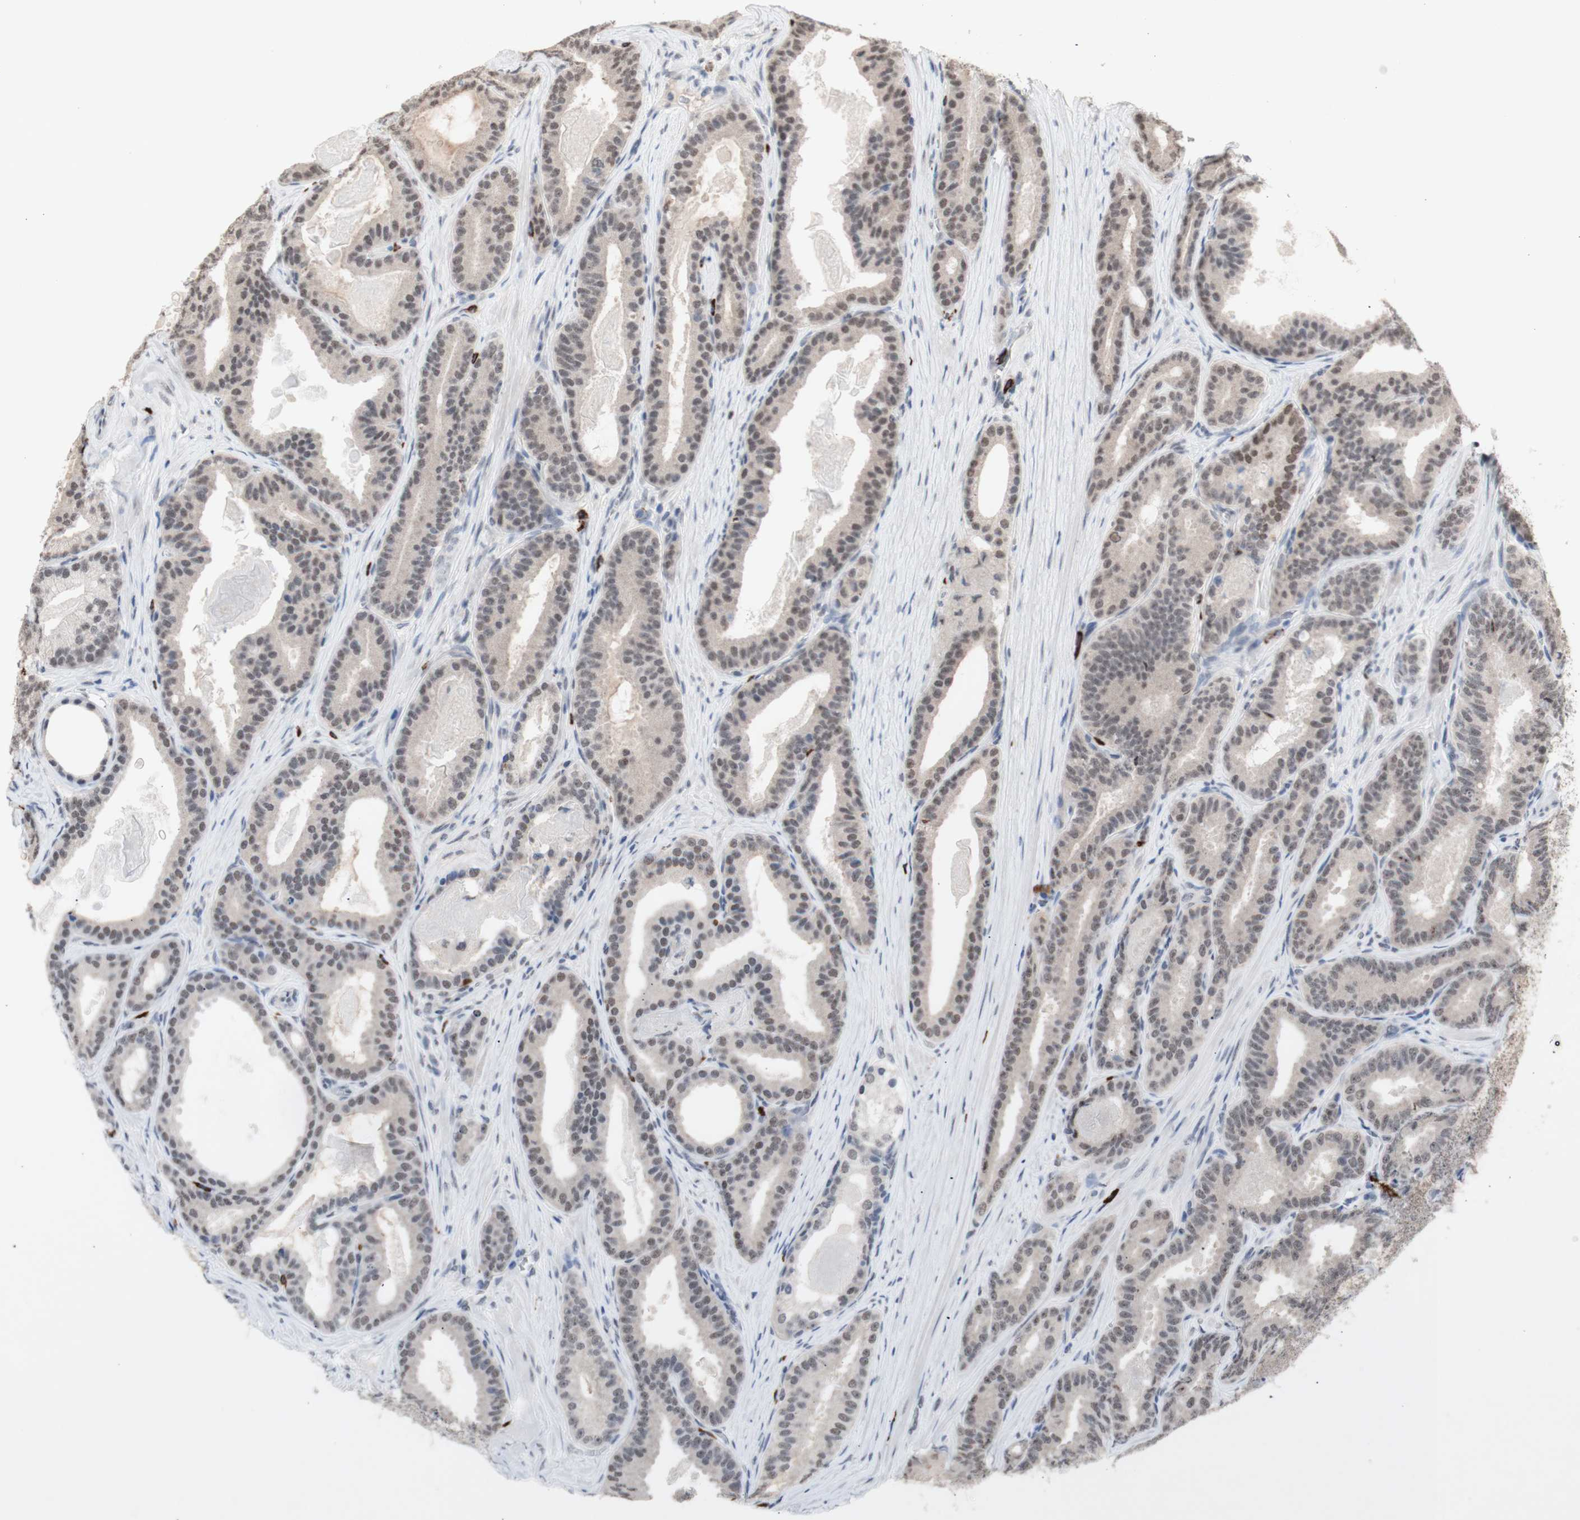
{"staining": {"intensity": "weak", "quantity": ">75%", "location": "nuclear"}, "tissue": "prostate cancer", "cell_type": "Tumor cells", "image_type": "cancer", "snomed": [{"axis": "morphology", "description": "Adenocarcinoma, High grade"}, {"axis": "topography", "description": "Prostate"}], "caption": "Prostate high-grade adenocarcinoma tissue shows weak nuclear expression in about >75% of tumor cells, visualized by immunohistochemistry.", "gene": "SFPQ", "patient": {"sex": "male", "age": 60}}